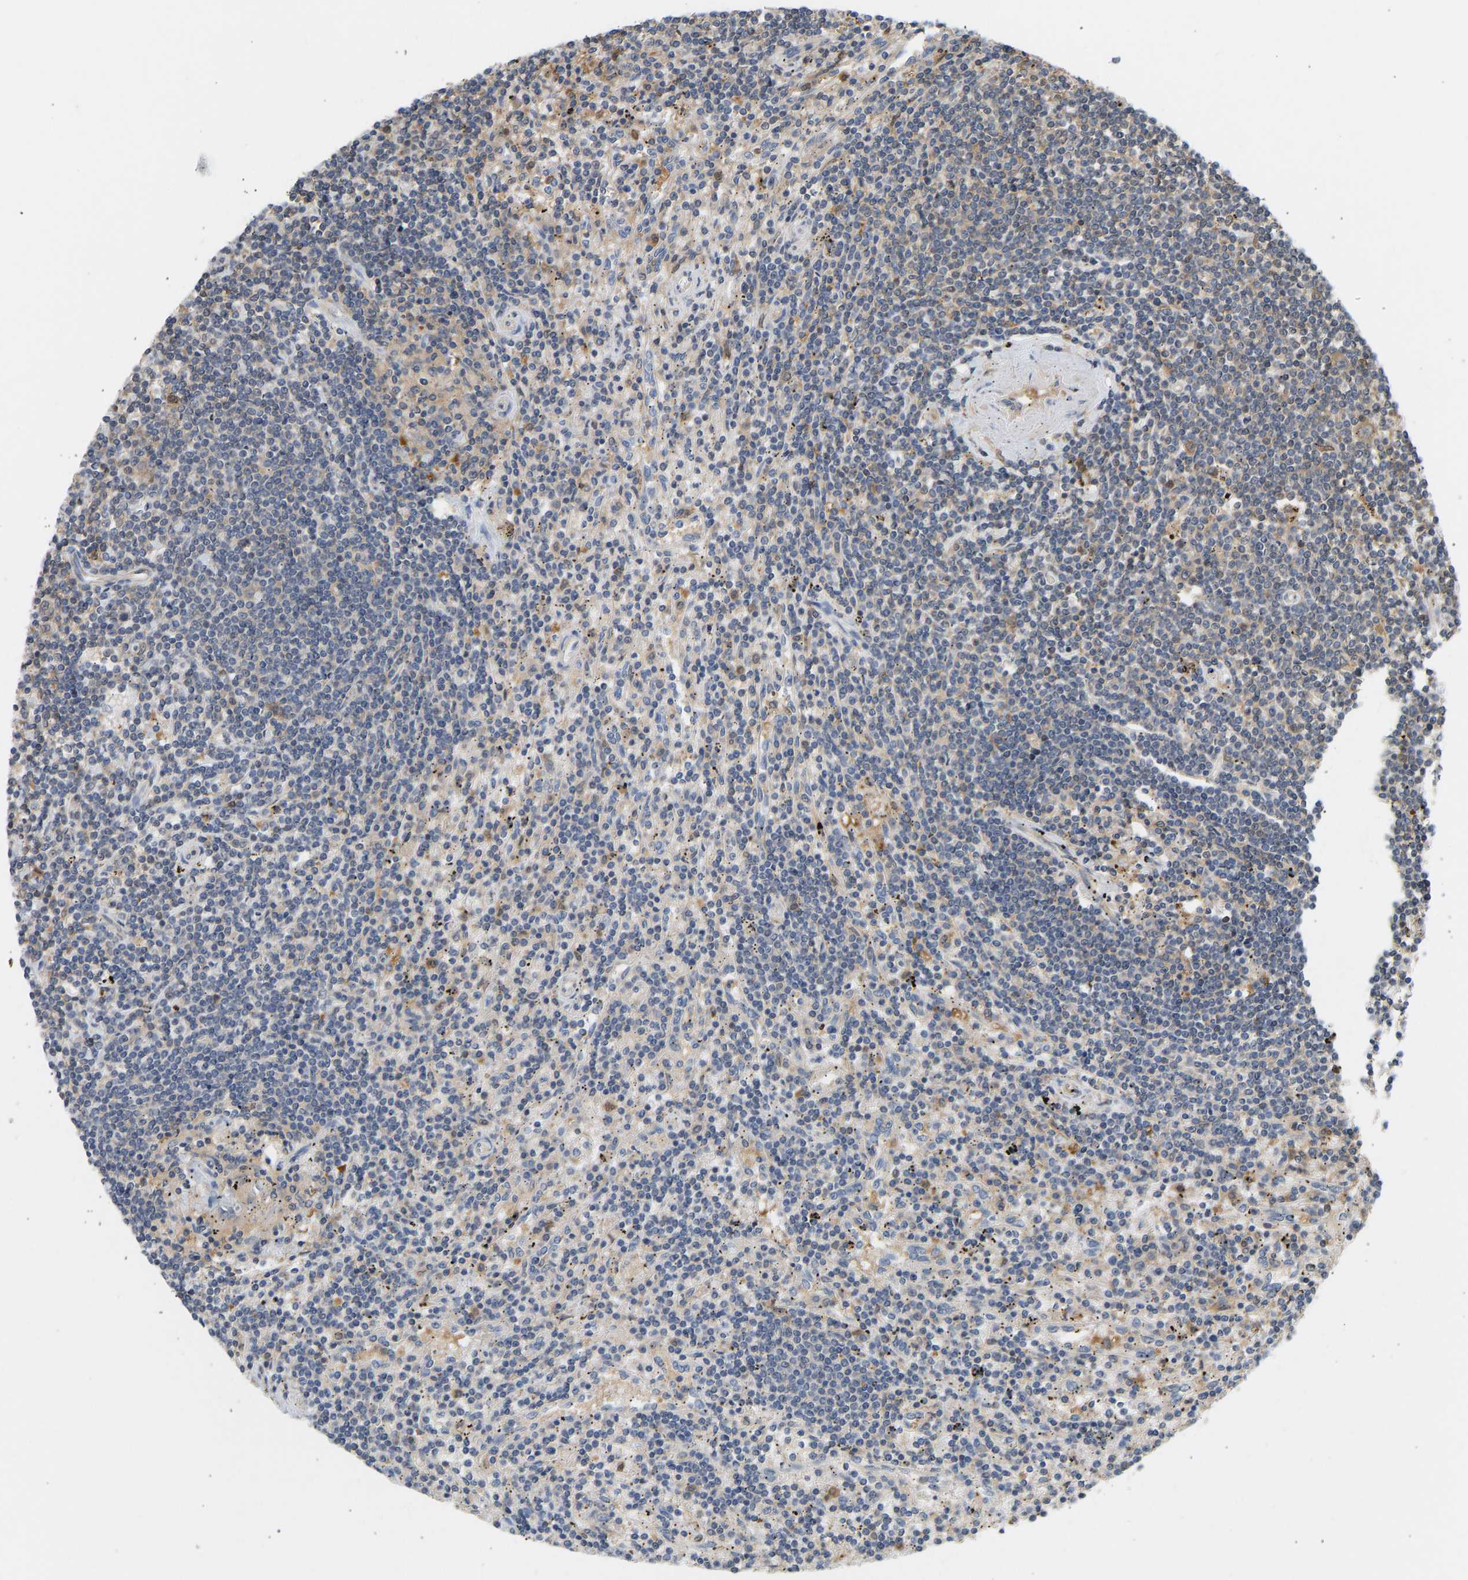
{"staining": {"intensity": "negative", "quantity": "none", "location": "none"}, "tissue": "lymphoma", "cell_type": "Tumor cells", "image_type": "cancer", "snomed": [{"axis": "morphology", "description": "Malignant lymphoma, non-Hodgkin's type, Low grade"}, {"axis": "topography", "description": "Spleen"}], "caption": "High power microscopy image of an immunohistochemistry histopathology image of lymphoma, revealing no significant staining in tumor cells. (DAB (3,3'-diaminobenzidine) IHC, high magnification).", "gene": "ENO1", "patient": {"sex": "male", "age": 76}}